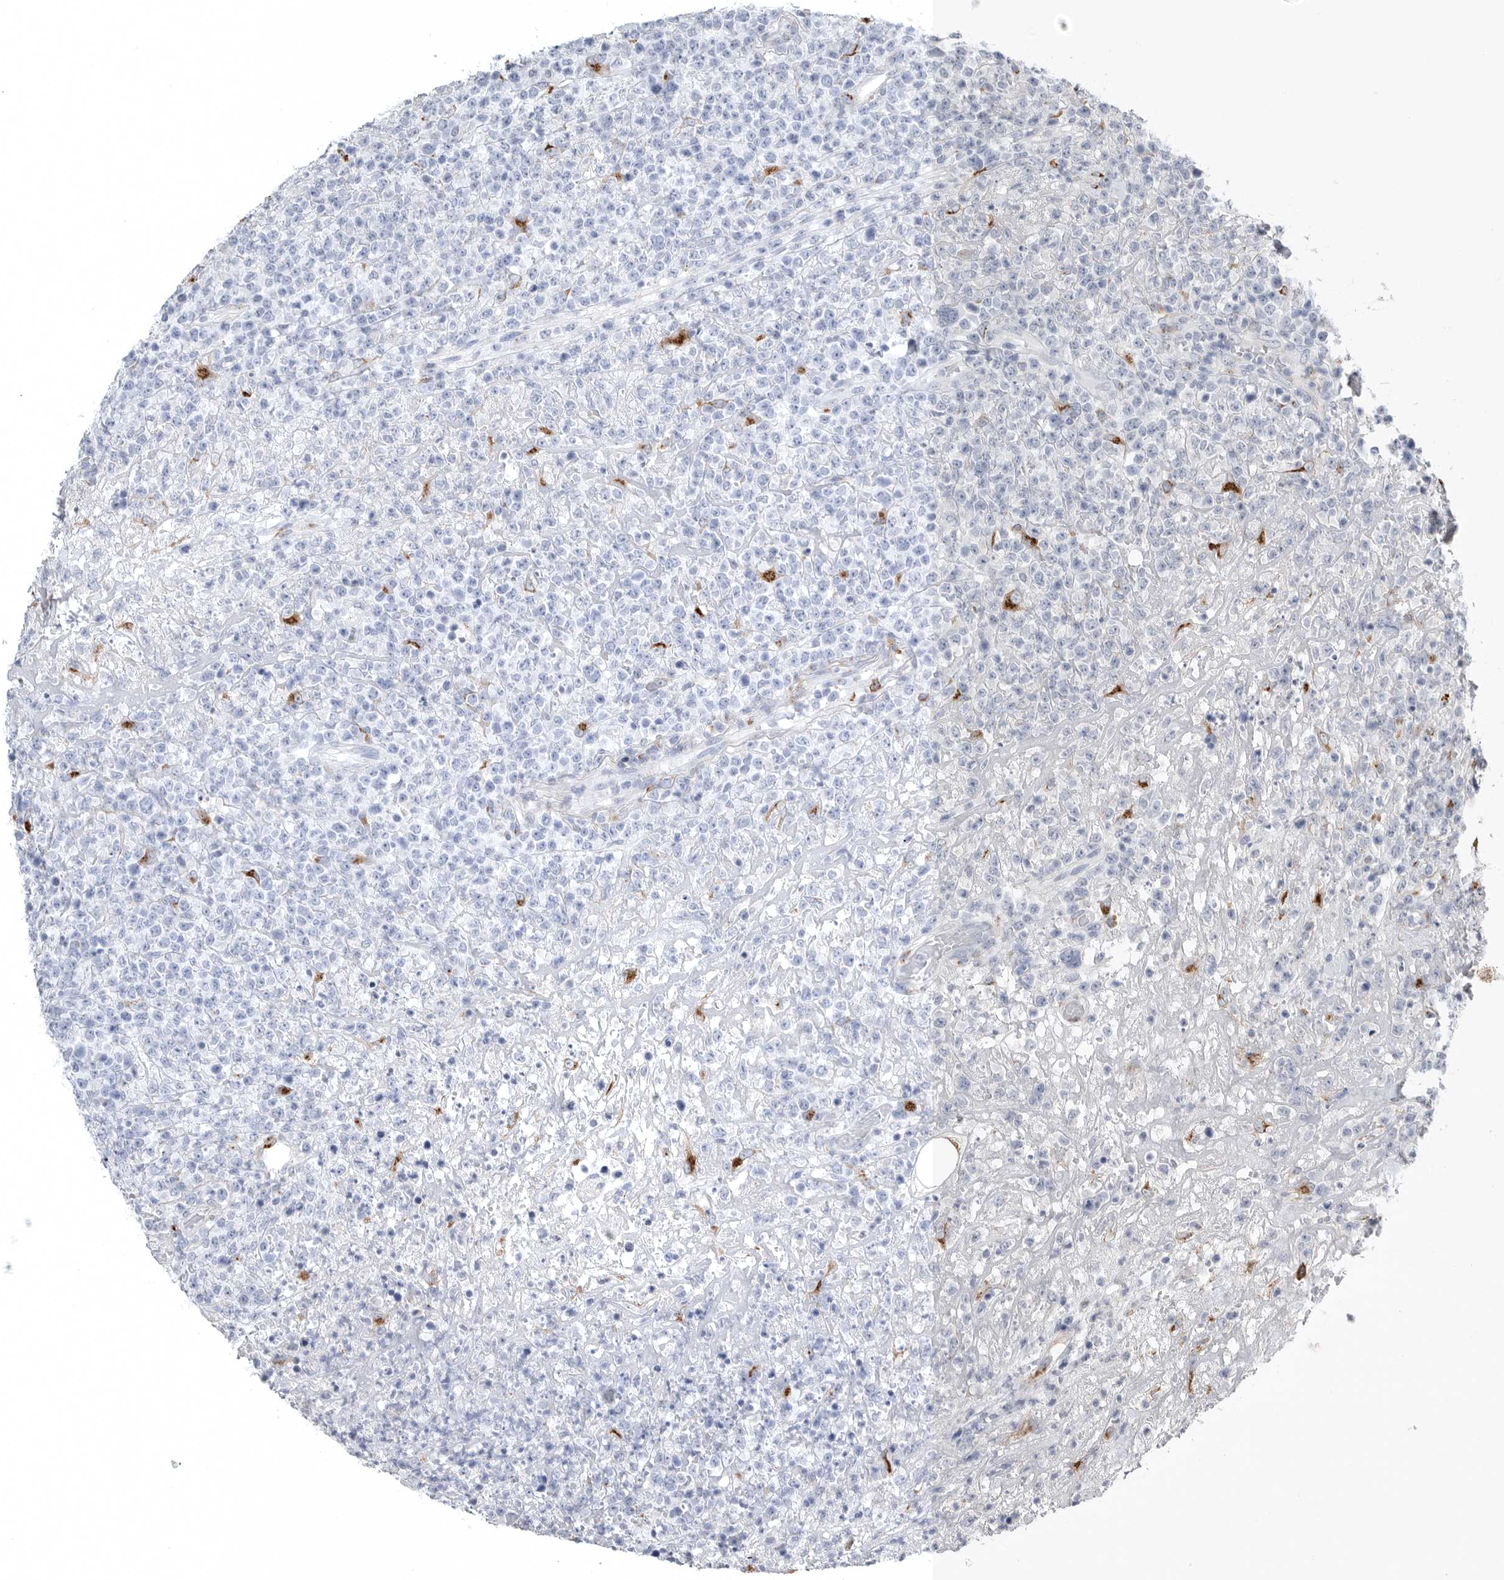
{"staining": {"intensity": "strong", "quantity": "<25%", "location": "cytoplasmic/membranous"}, "tissue": "lymphoma", "cell_type": "Tumor cells", "image_type": "cancer", "snomed": [{"axis": "morphology", "description": "Malignant lymphoma, non-Hodgkin's type, High grade"}, {"axis": "topography", "description": "Colon"}], "caption": "Protein staining by IHC reveals strong cytoplasmic/membranous positivity in about <25% of tumor cells in lymphoma.", "gene": "TIMP1", "patient": {"sex": "female", "age": 53}}